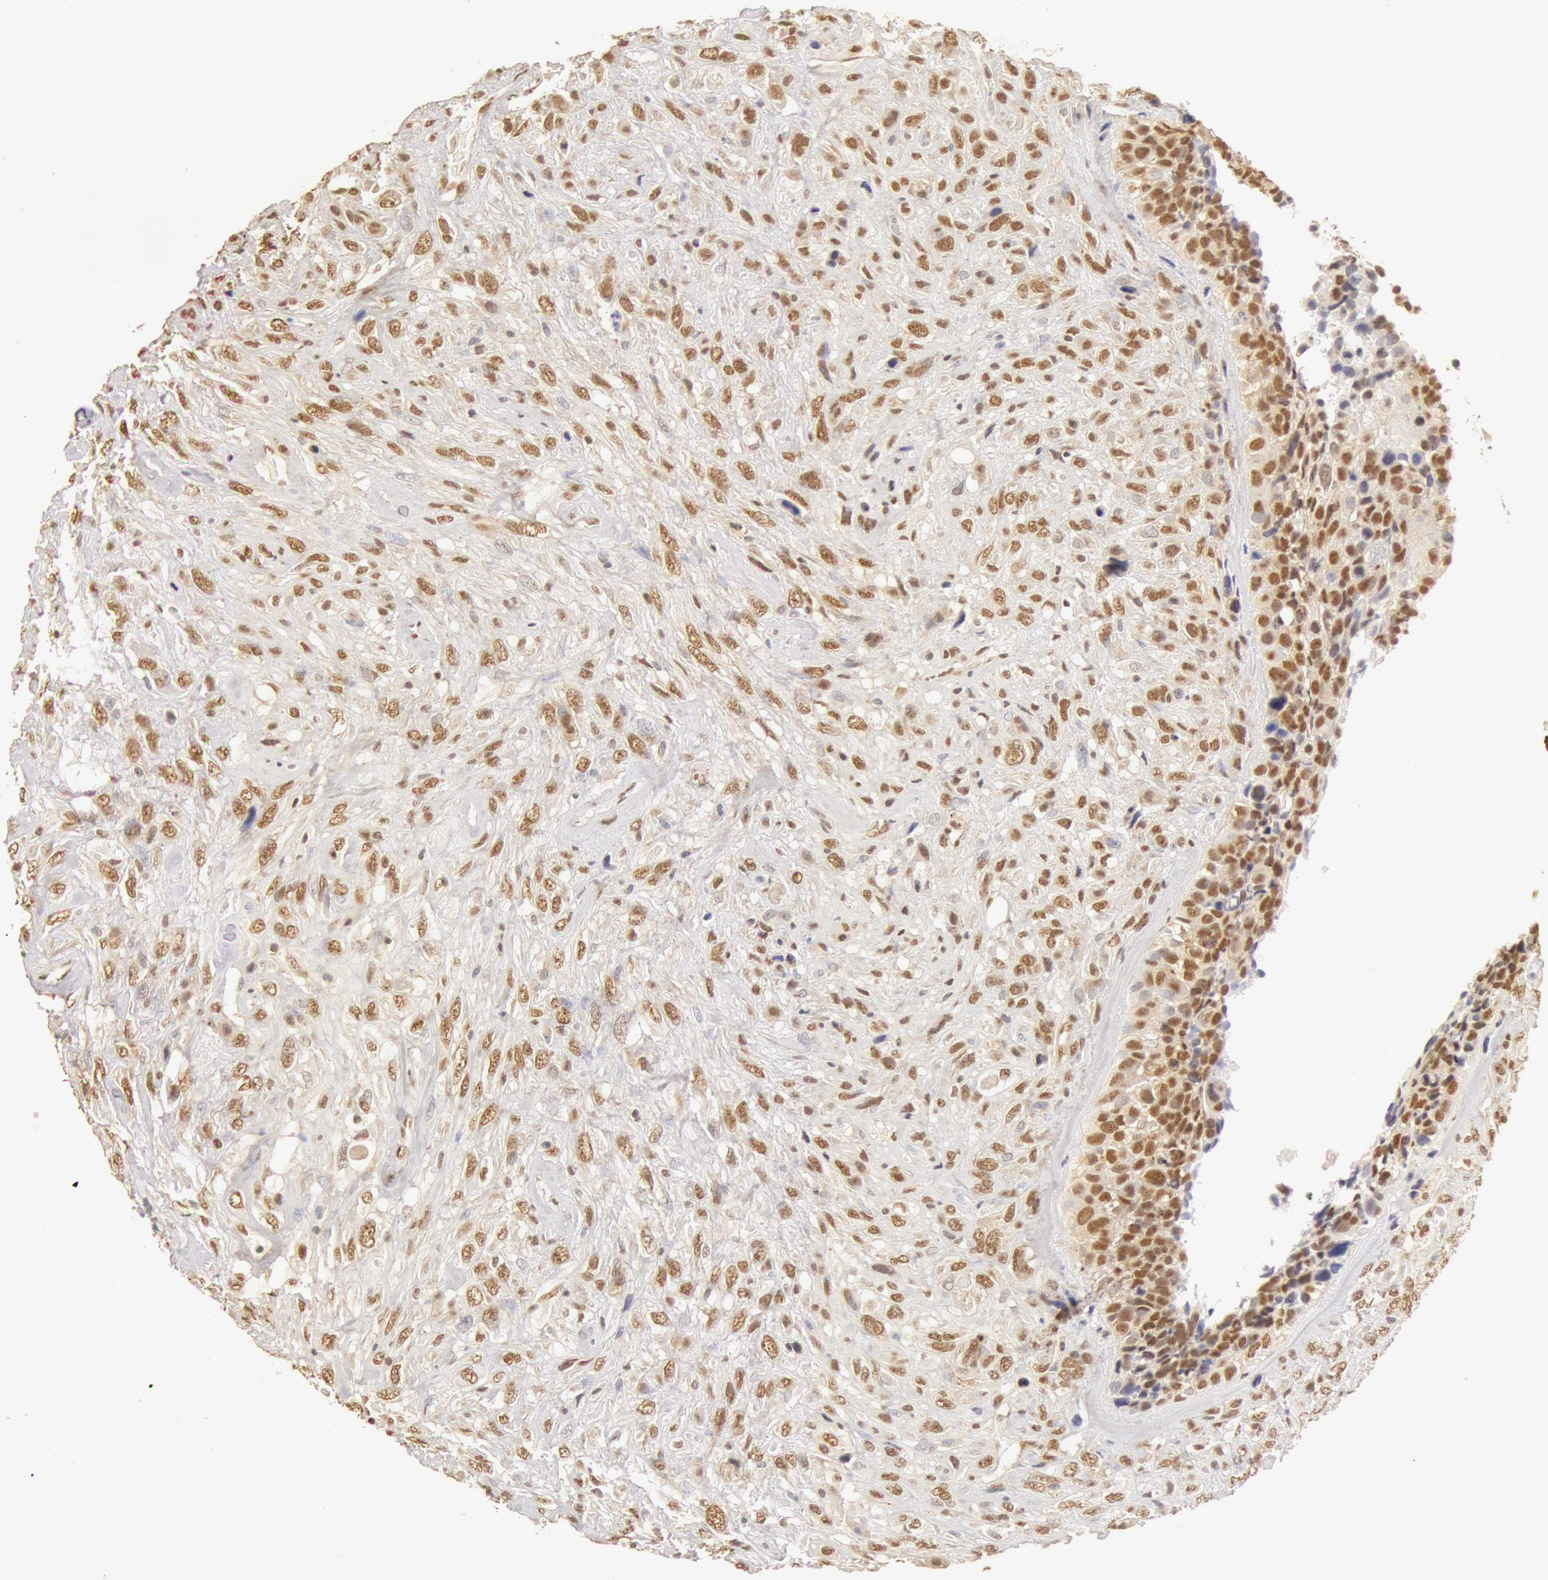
{"staining": {"intensity": "moderate", "quantity": ">75%", "location": "nuclear"}, "tissue": "breast cancer", "cell_type": "Tumor cells", "image_type": "cancer", "snomed": [{"axis": "morphology", "description": "Neoplasm, malignant, NOS"}, {"axis": "topography", "description": "Breast"}], "caption": "Immunohistochemistry (IHC) of human breast cancer reveals medium levels of moderate nuclear staining in approximately >75% of tumor cells.", "gene": "SNRNP70", "patient": {"sex": "female", "age": 50}}